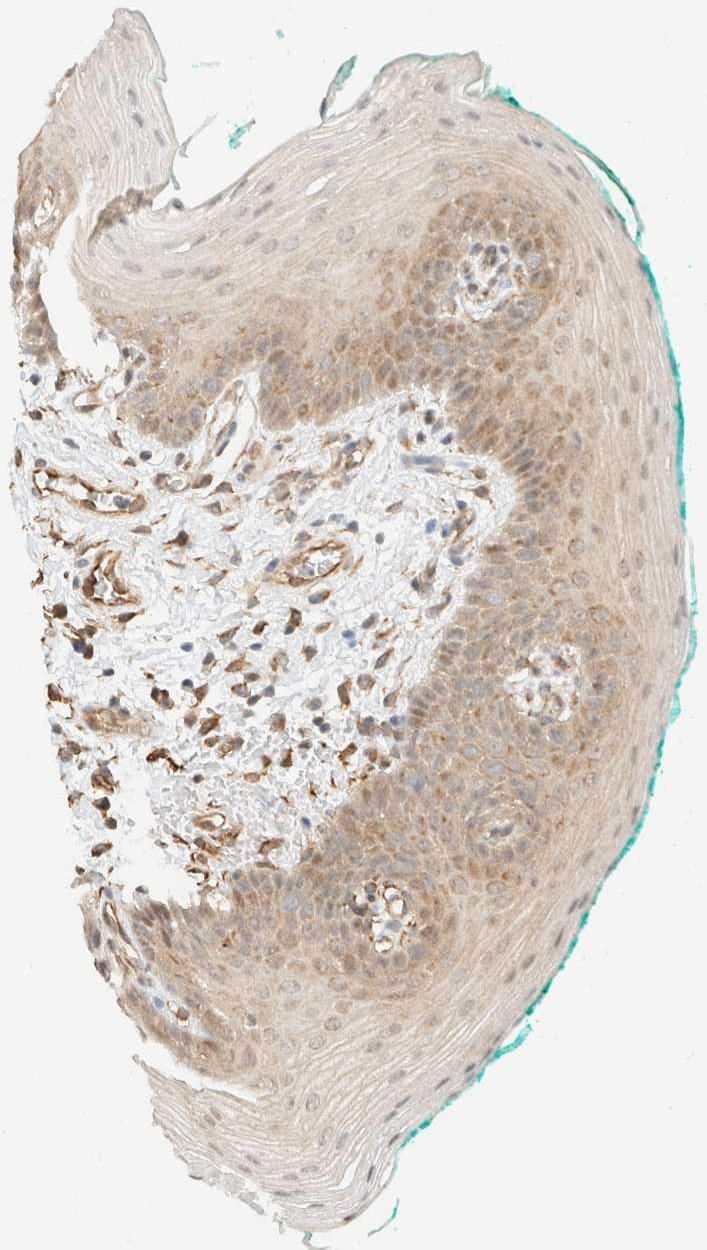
{"staining": {"intensity": "weak", "quantity": "25%-75%", "location": "cytoplasmic/membranous,nuclear"}, "tissue": "oral mucosa", "cell_type": "Squamous epithelial cells", "image_type": "normal", "snomed": [{"axis": "morphology", "description": "Normal tissue, NOS"}, {"axis": "topography", "description": "Oral tissue"}], "caption": "The micrograph reveals immunohistochemical staining of unremarkable oral mucosa. There is weak cytoplasmic/membranous,nuclear staining is seen in approximately 25%-75% of squamous epithelial cells.", "gene": "ARID5A", "patient": {"sex": "male", "age": 58}}